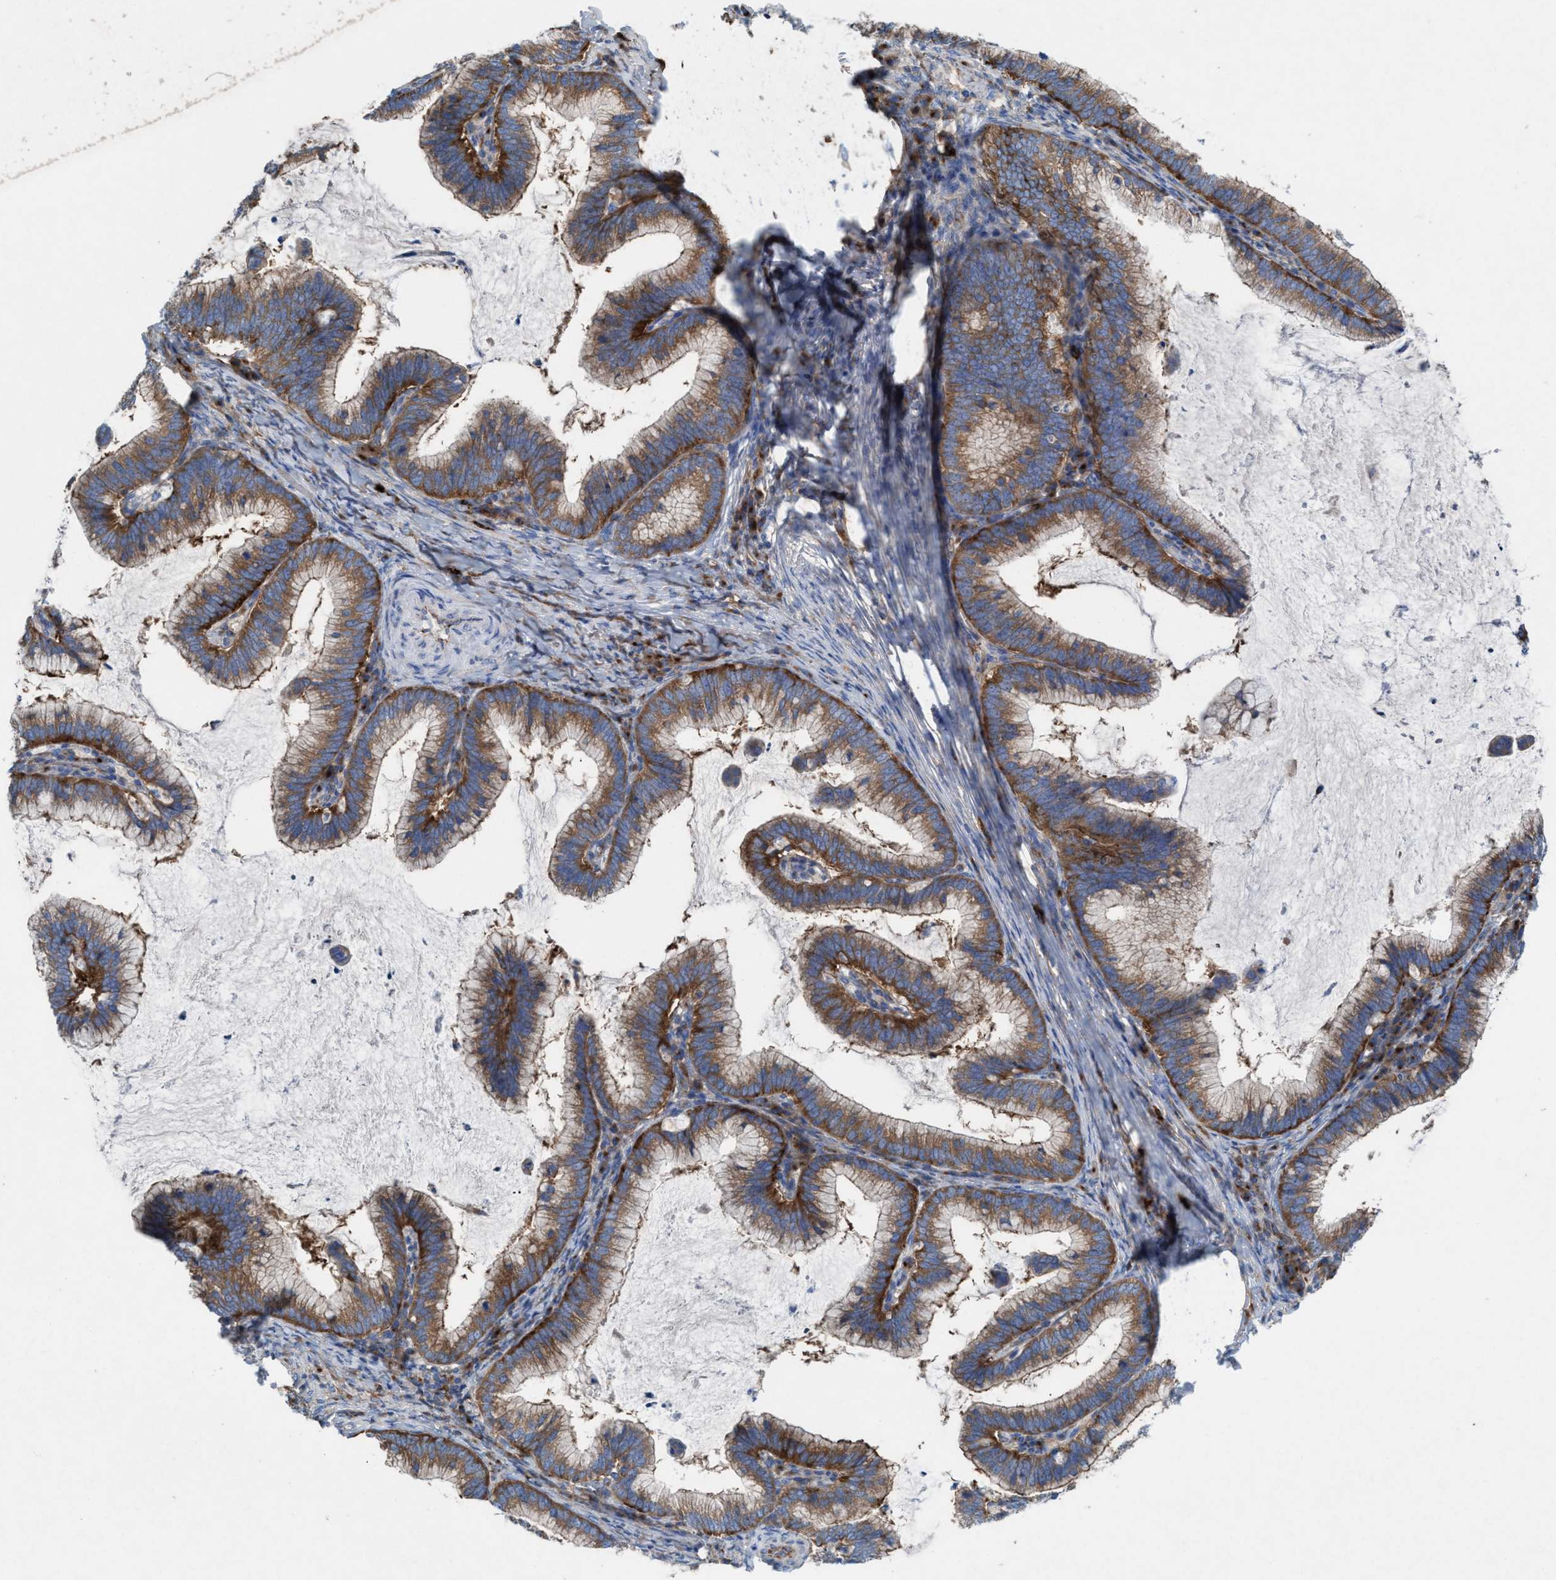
{"staining": {"intensity": "moderate", "quantity": ">75%", "location": "cytoplasmic/membranous"}, "tissue": "cervical cancer", "cell_type": "Tumor cells", "image_type": "cancer", "snomed": [{"axis": "morphology", "description": "Adenocarcinoma, NOS"}, {"axis": "topography", "description": "Cervix"}], "caption": "Human cervical cancer stained with a protein marker shows moderate staining in tumor cells.", "gene": "NYAP1", "patient": {"sex": "female", "age": 36}}